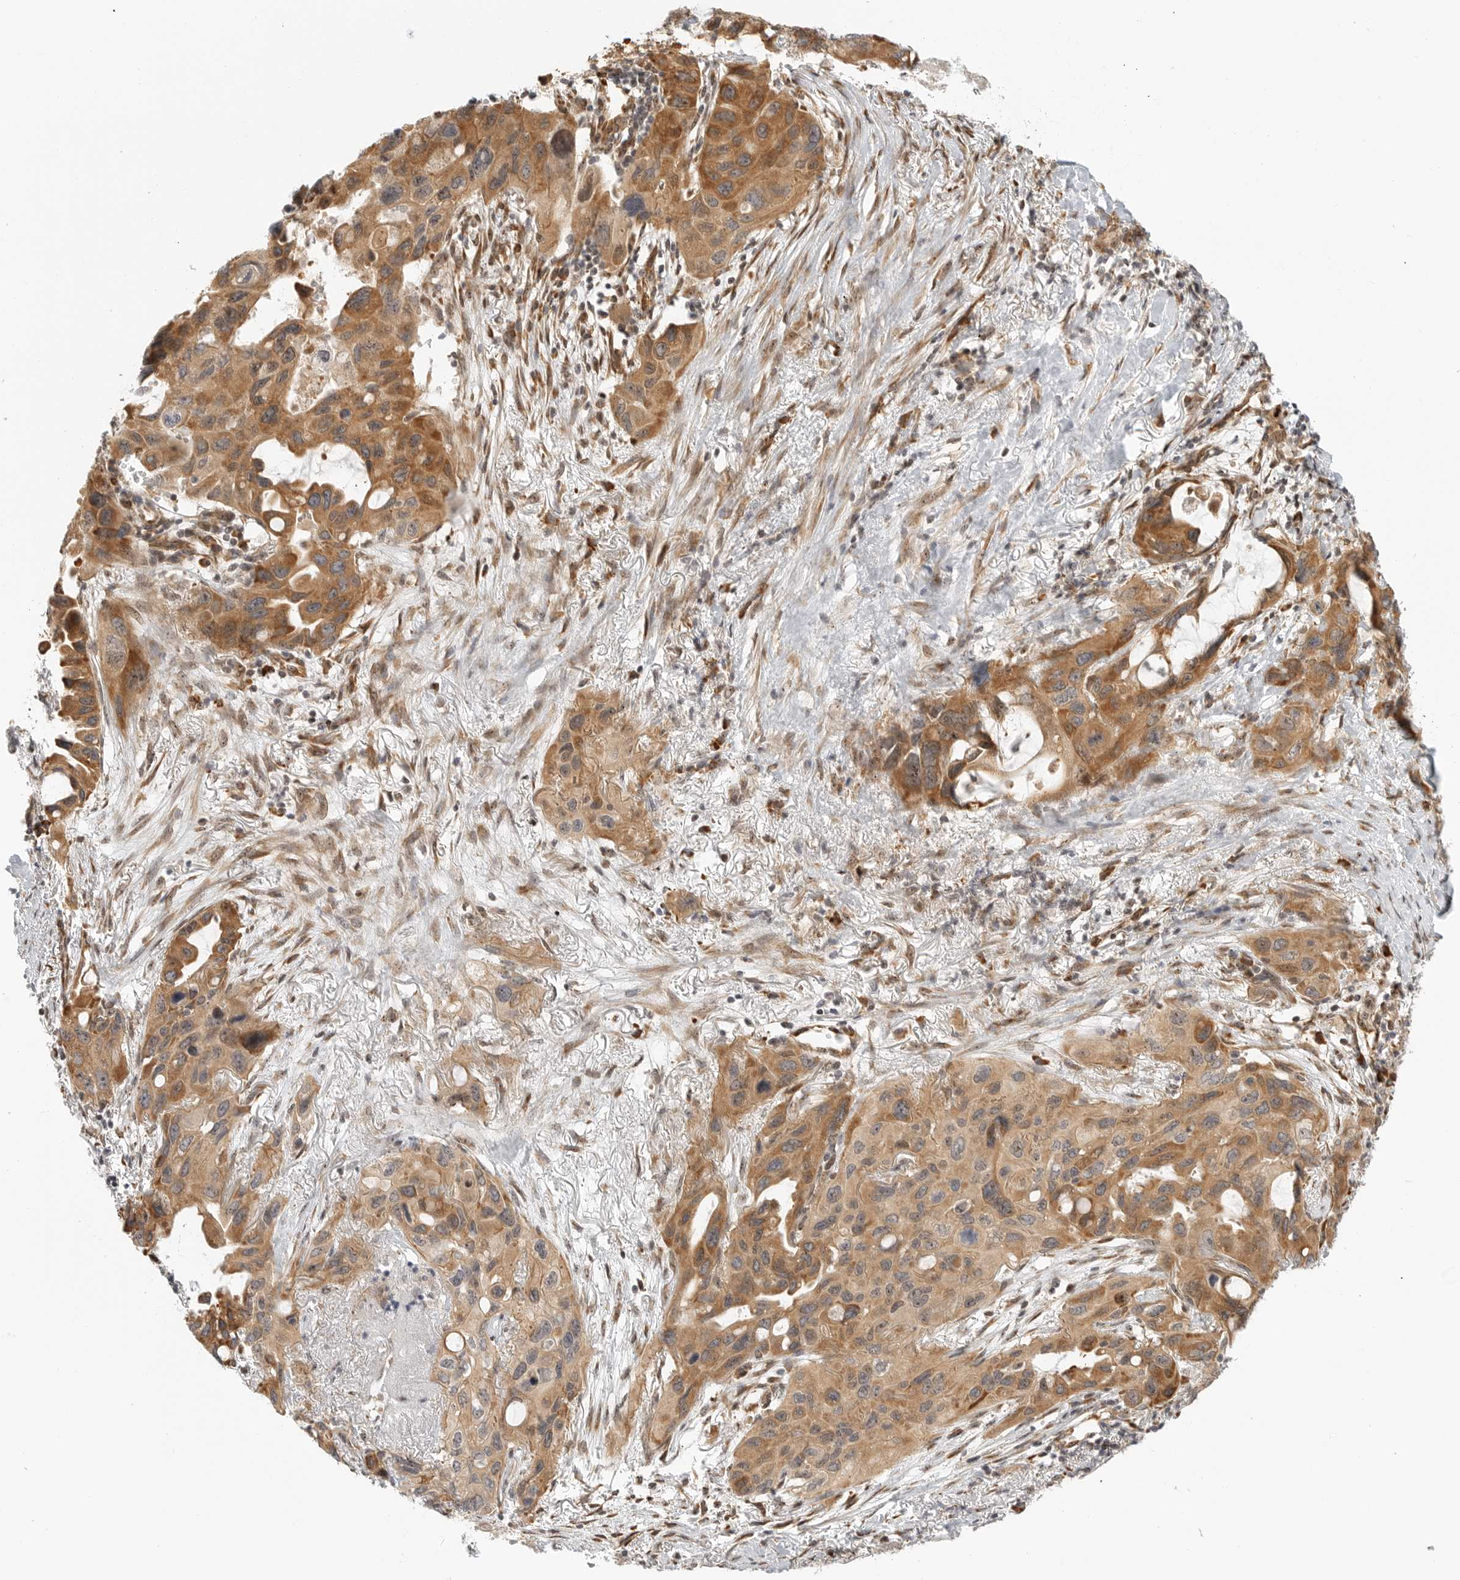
{"staining": {"intensity": "moderate", "quantity": ">75%", "location": "cytoplasmic/membranous"}, "tissue": "lung cancer", "cell_type": "Tumor cells", "image_type": "cancer", "snomed": [{"axis": "morphology", "description": "Squamous cell carcinoma, NOS"}, {"axis": "topography", "description": "Lung"}], "caption": "Immunohistochemical staining of human lung cancer demonstrates medium levels of moderate cytoplasmic/membranous expression in approximately >75% of tumor cells. Using DAB (3,3'-diaminobenzidine) (brown) and hematoxylin (blue) stains, captured at high magnification using brightfield microscopy.", "gene": "DSCC1", "patient": {"sex": "female", "age": 73}}